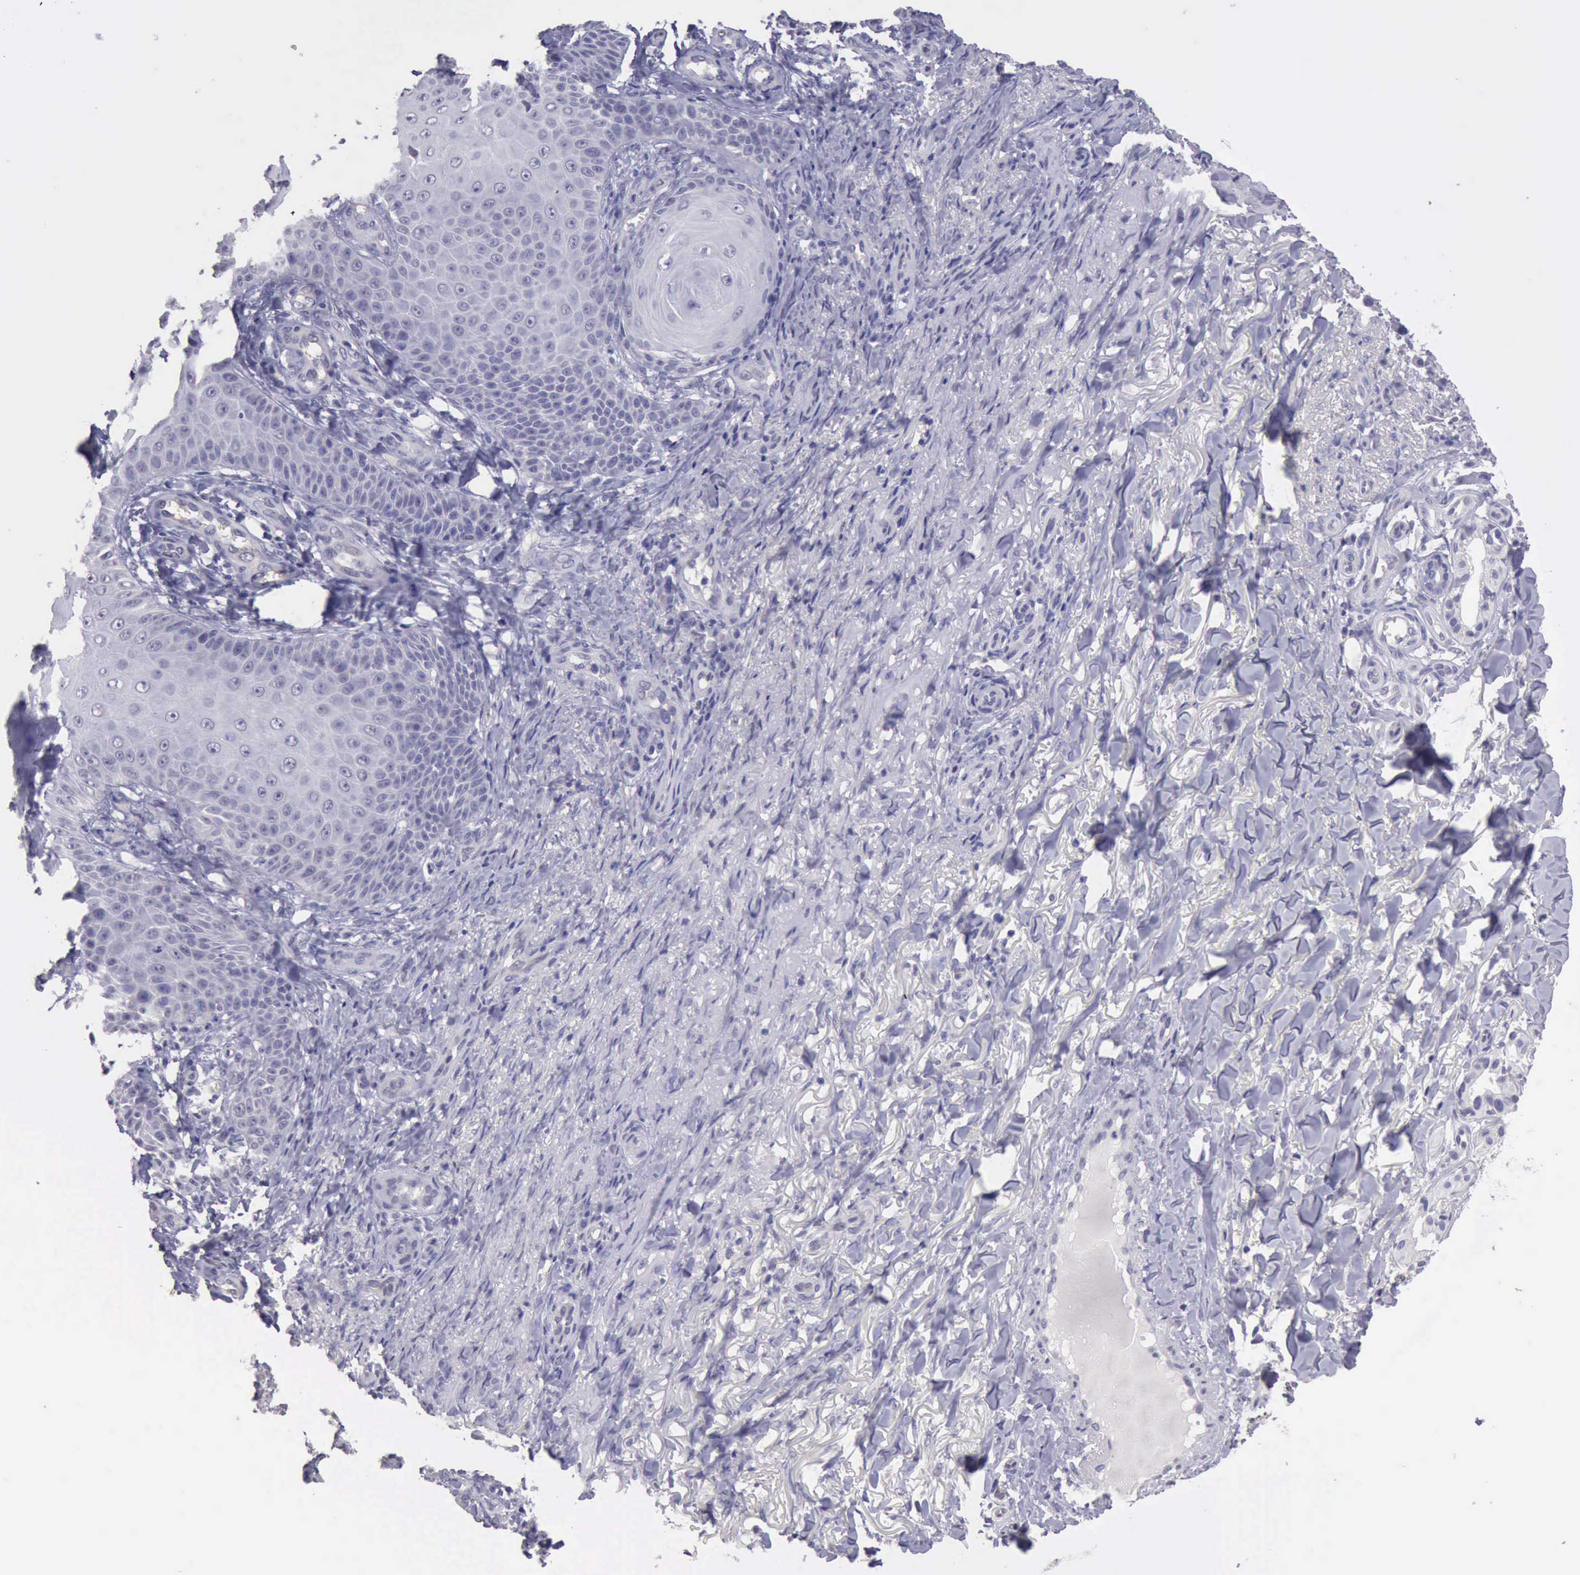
{"staining": {"intensity": "negative", "quantity": "none", "location": "none"}, "tissue": "skin cancer", "cell_type": "Tumor cells", "image_type": "cancer", "snomed": [{"axis": "morphology", "description": "Basal cell carcinoma"}, {"axis": "topography", "description": "Skin"}], "caption": "The histopathology image reveals no significant positivity in tumor cells of basal cell carcinoma (skin). Brightfield microscopy of immunohistochemistry stained with DAB (brown) and hematoxylin (blue), captured at high magnification.", "gene": "KCND1", "patient": {"sex": "male", "age": 81}}